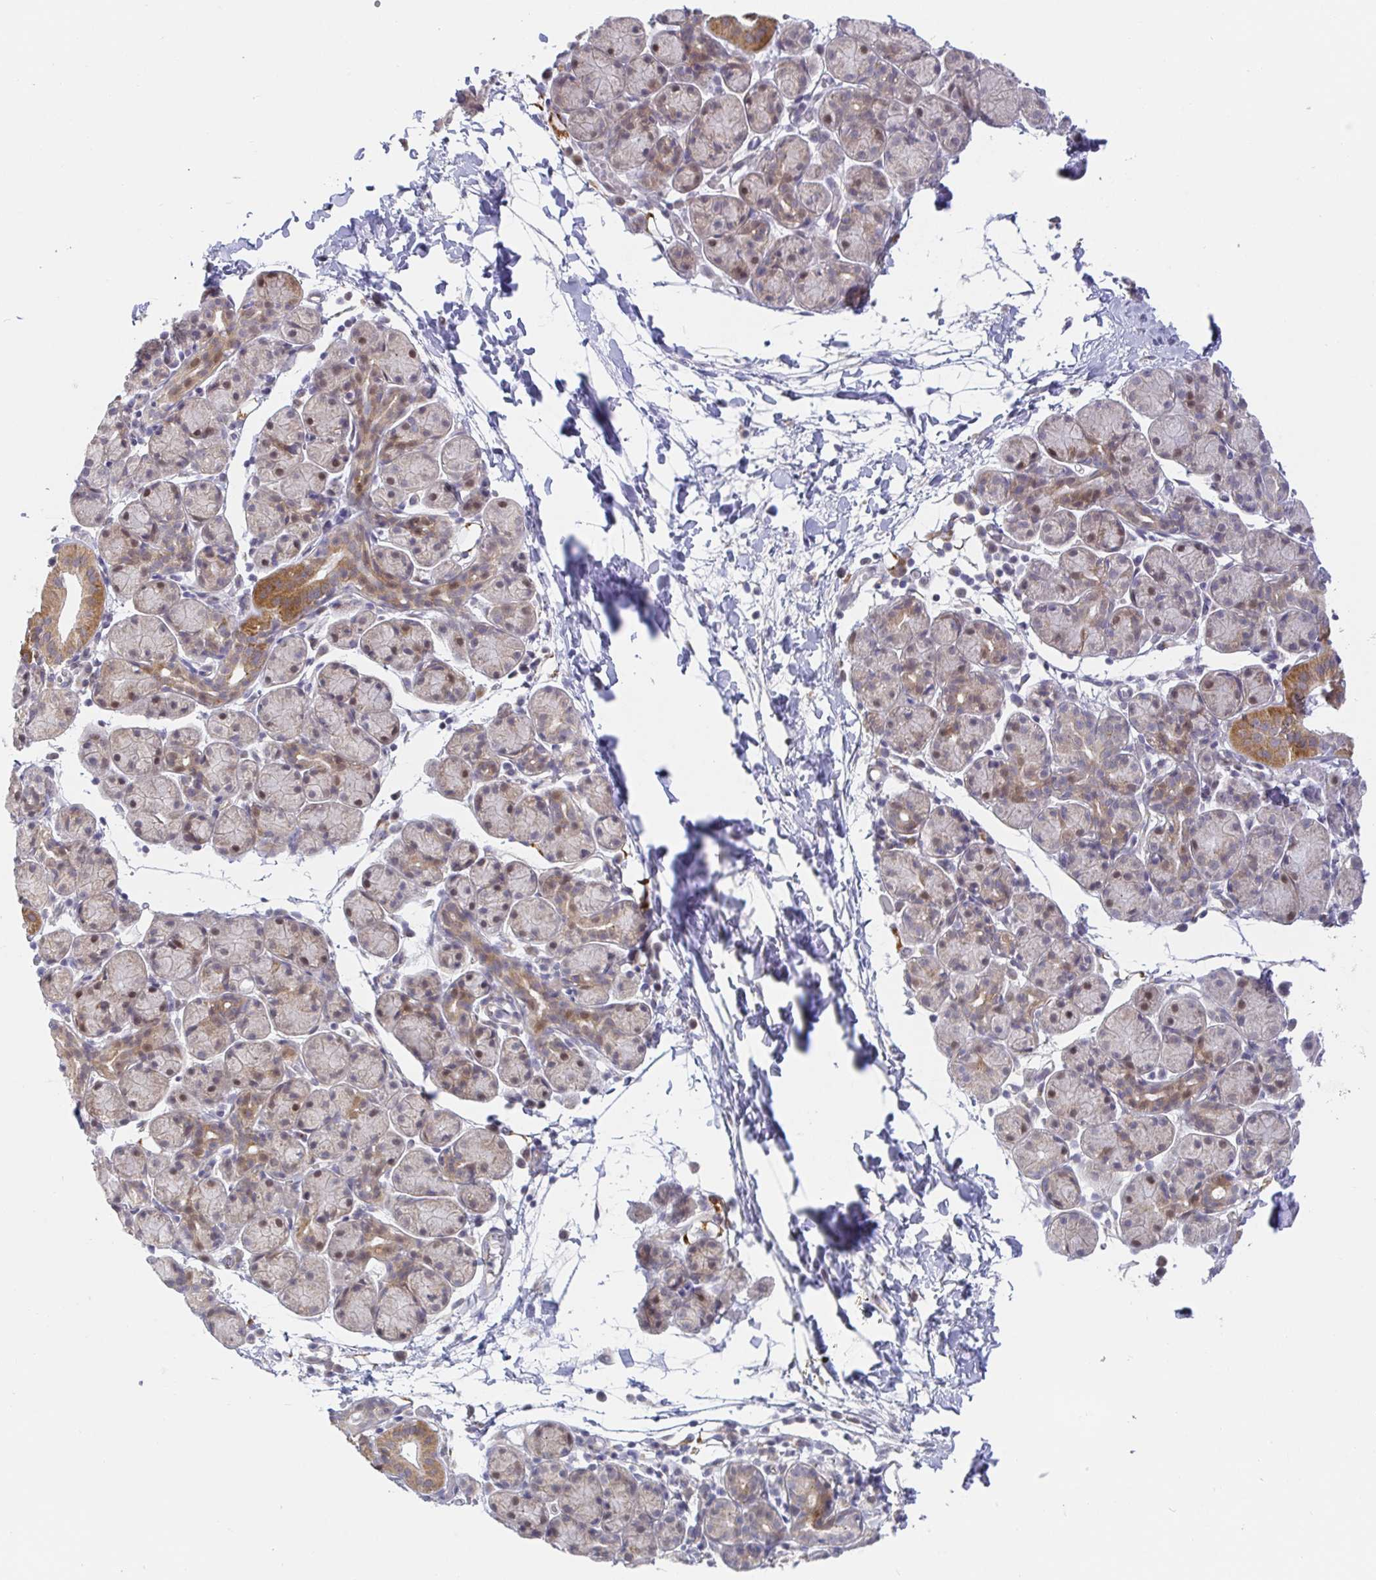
{"staining": {"intensity": "moderate", "quantity": "<25%", "location": "cytoplasmic/membranous,nuclear"}, "tissue": "salivary gland", "cell_type": "Glandular cells", "image_type": "normal", "snomed": [{"axis": "morphology", "description": "Normal tissue, NOS"}, {"axis": "morphology", "description": "Inflammation, NOS"}, {"axis": "topography", "description": "Lymph node"}, {"axis": "topography", "description": "Salivary gland"}], "caption": "Immunohistochemistry (IHC) of benign salivary gland exhibits low levels of moderate cytoplasmic/membranous,nuclear positivity in about <25% of glandular cells. (IHC, brightfield microscopy, high magnification).", "gene": "CIT", "patient": {"sex": "male", "age": 3}}